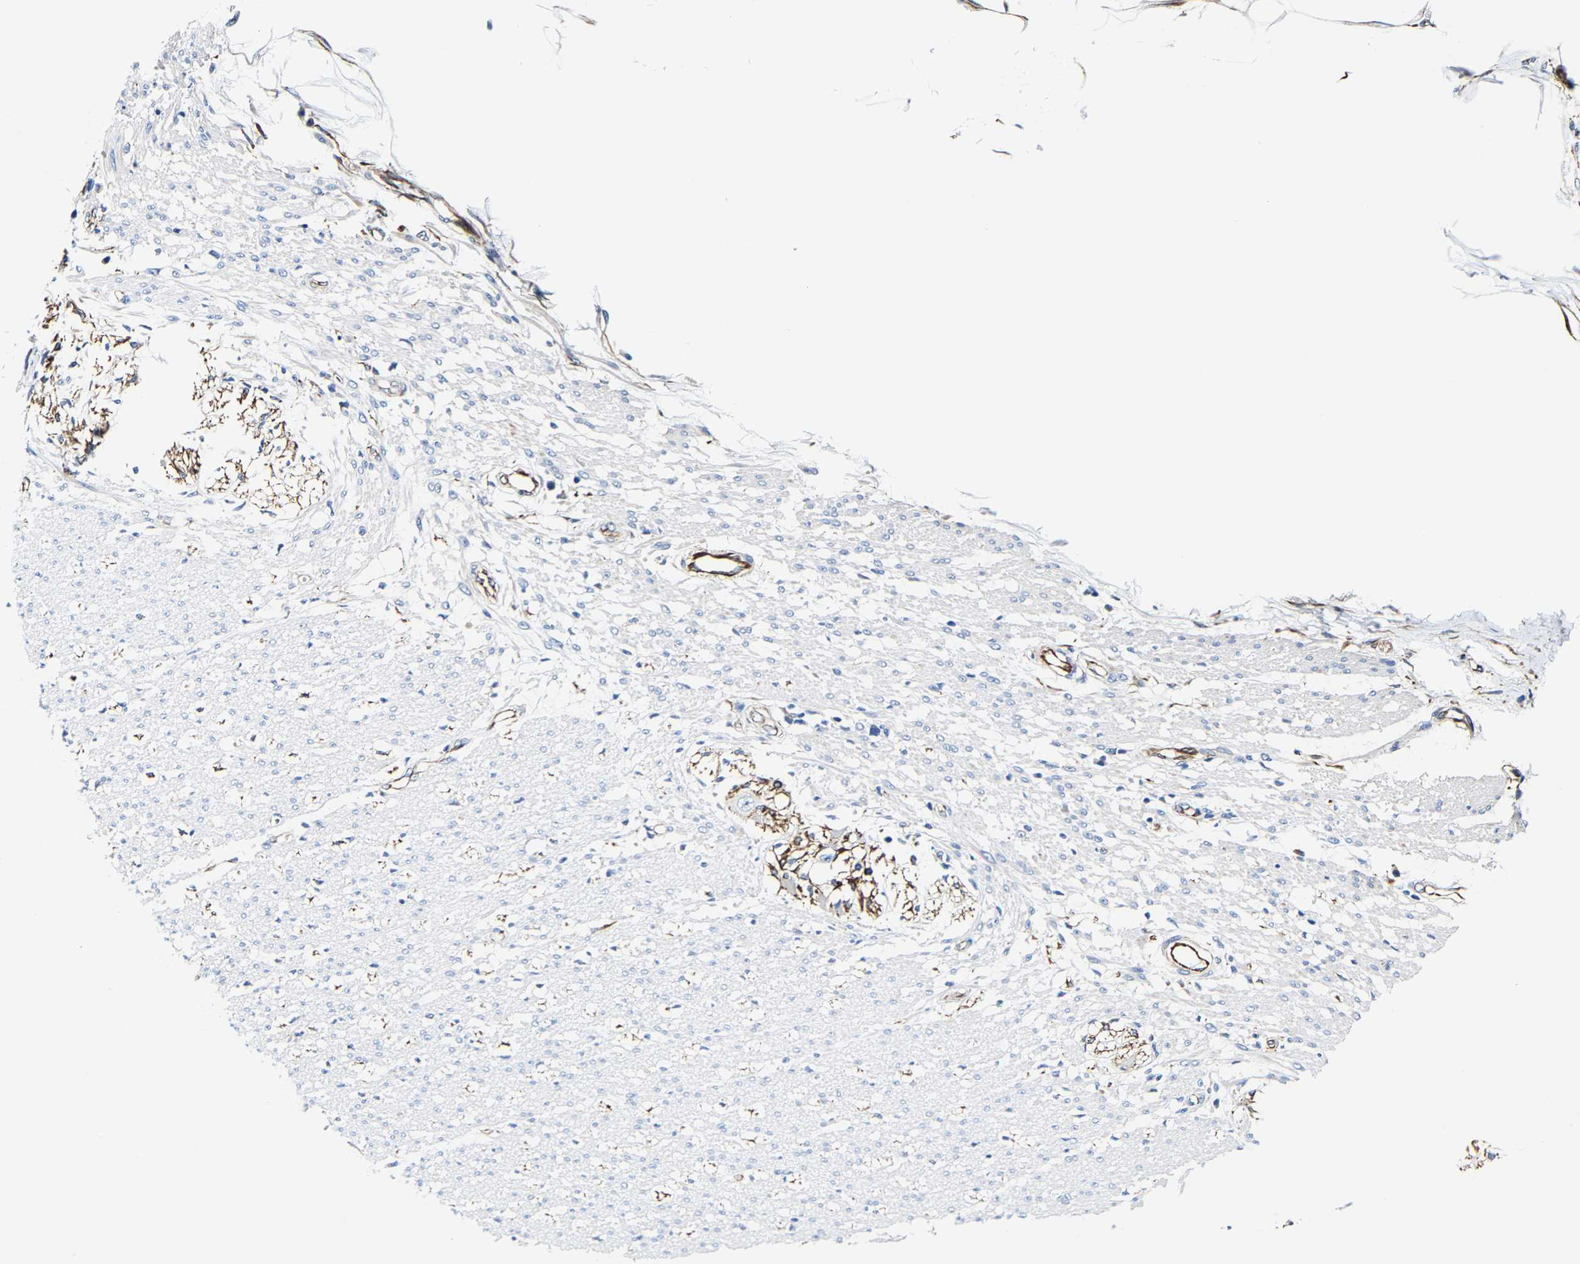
{"staining": {"intensity": "negative", "quantity": "none", "location": "none"}, "tissue": "smooth muscle", "cell_type": "Smooth muscle cells", "image_type": "normal", "snomed": [{"axis": "morphology", "description": "Normal tissue, NOS"}, {"axis": "morphology", "description": "Adenocarcinoma, NOS"}, {"axis": "topography", "description": "Colon"}, {"axis": "topography", "description": "Peripheral nerve tissue"}], "caption": "IHC micrograph of benign human smooth muscle stained for a protein (brown), which exhibits no expression in smooth muscle cells.", "gene": "MMEL1", "patient": {"sex": "male", "age": 14}}